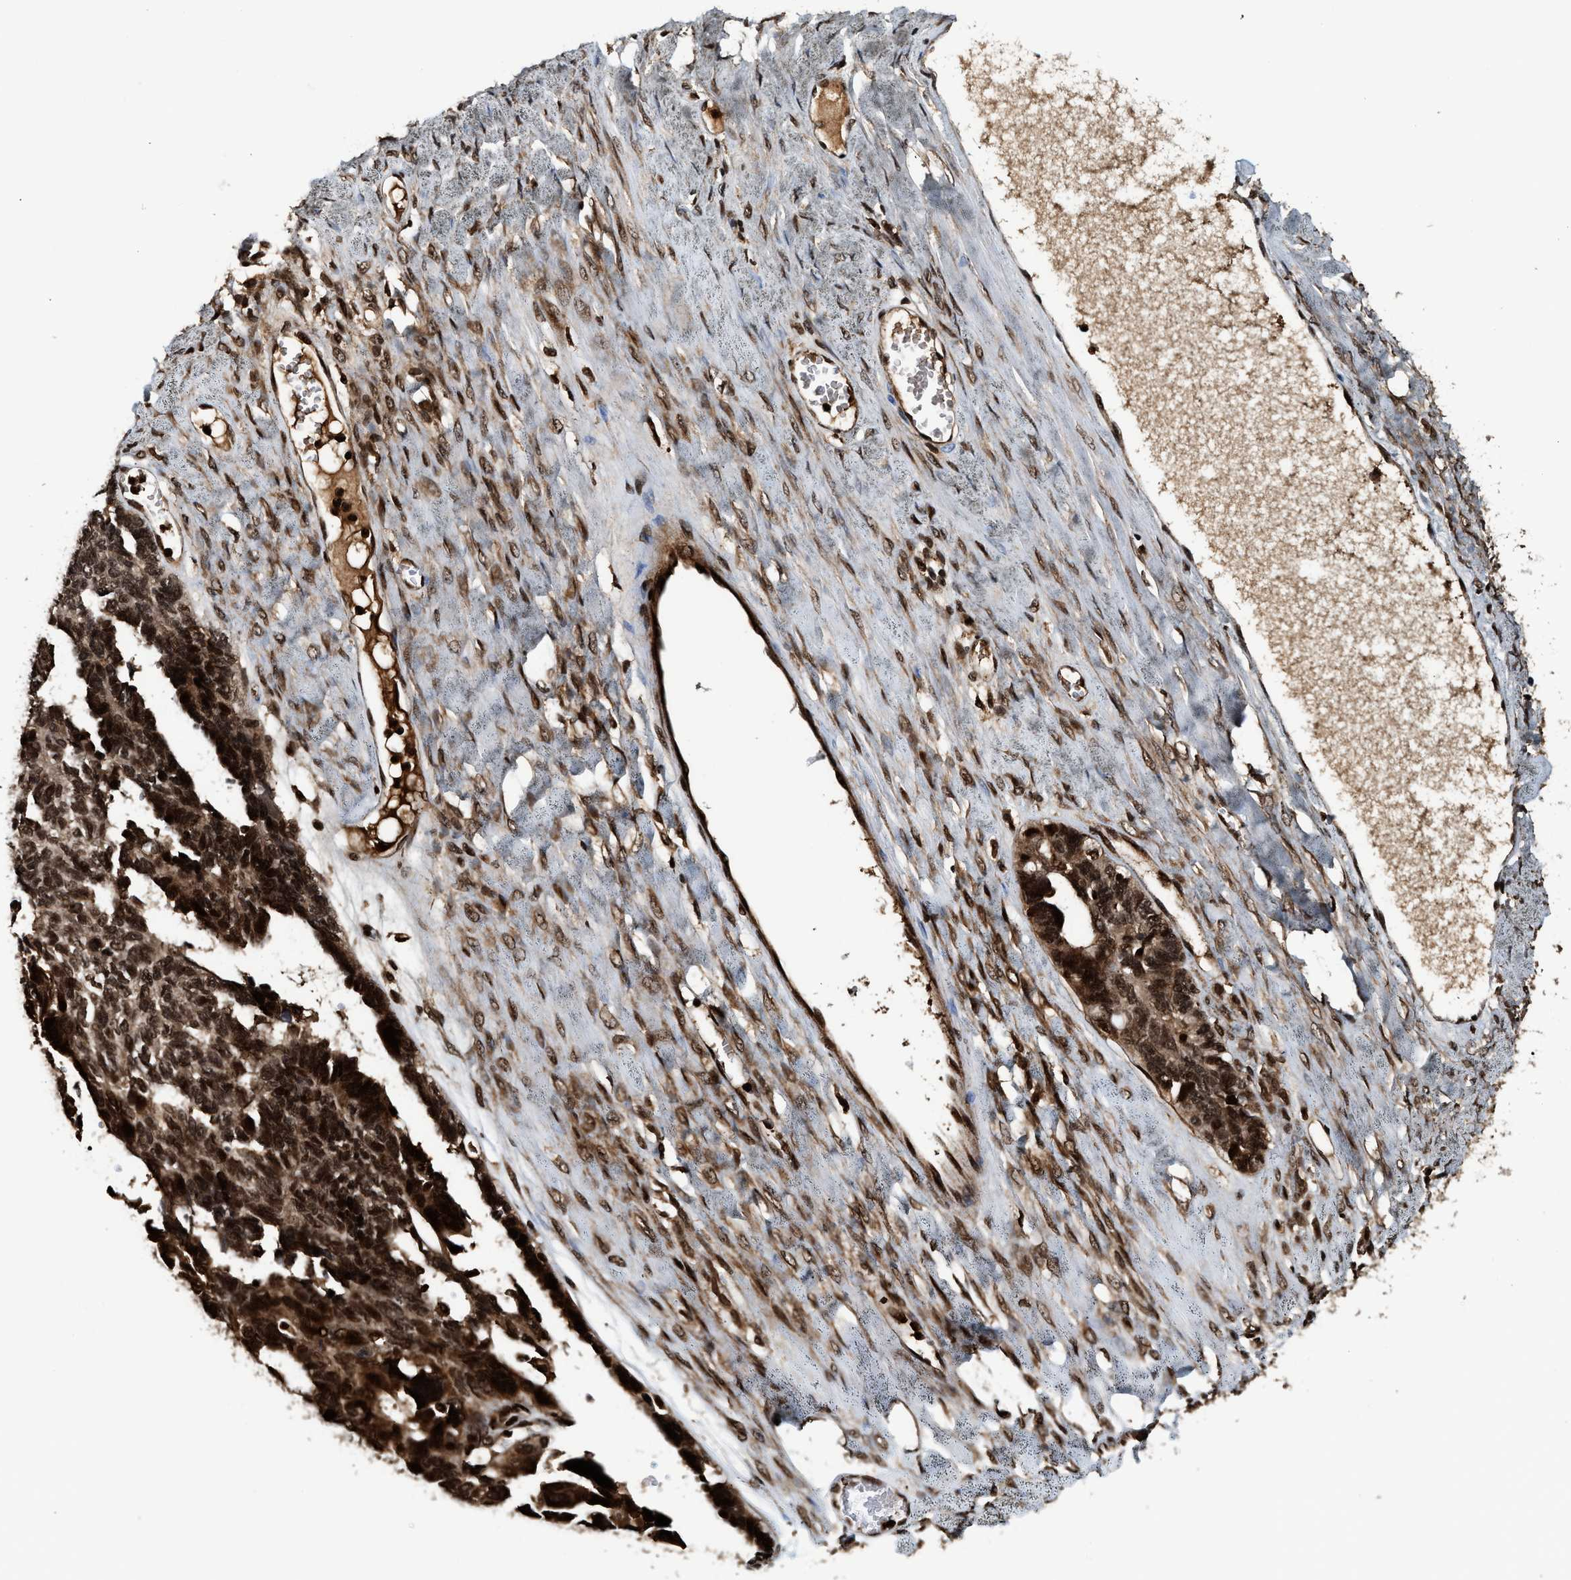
{"staining": {"intensity": "strong", "quantity": ">75%", "location": "cytoplasmic/membranous,nuclear"}, "tissue": "ovarian cancer", "cell_type": "Tumor cells", "image_type": "cancer", "snomed": [{"axis": "morphology", "description": "Cystadenocarcinoma, serous, NOS"}, {"axis": "topography", "description": "Ovary"}], "caption": "DAB (3,3'-diaminobenzidine) immunohistochemical staining of serous cystadenocarcinoma (ovarian) reveals strong cytoplasmic/membranous and nuclear protein staining in about >75% of tumor cells. Nuclei are stained in blue.", "gene": "MDM2", "patient": {"sex": "female", "age": 79}}